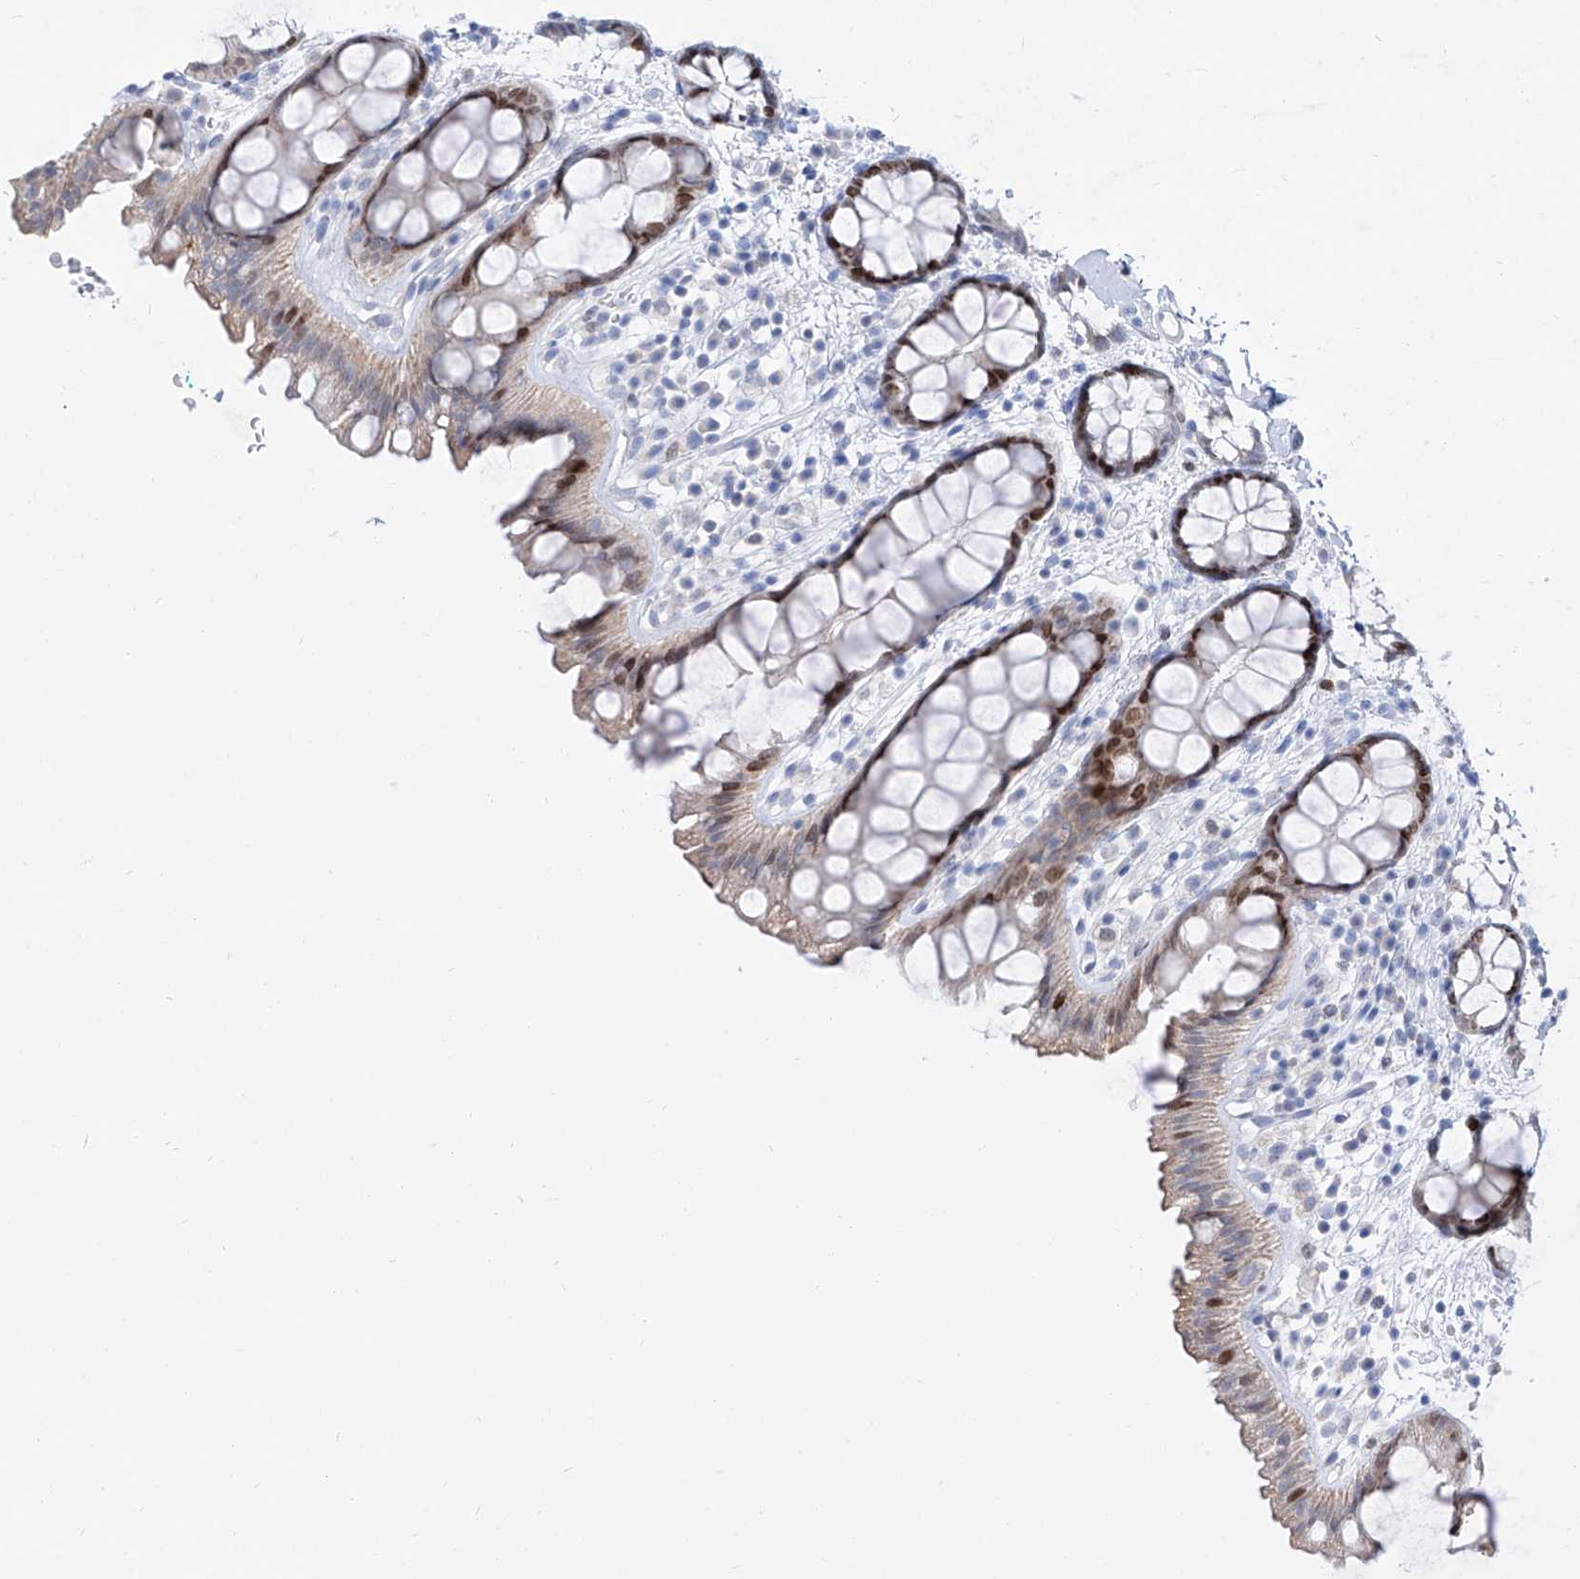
{"staining": {"intensity": "moderate", "quantity": ">75%", "location": "nuclear"}, "tissue": "rectum", "cell_type": "Glandular cells", "image_type": "normal", "snomed": [{"axis": "morphology", "description": "Normal tissue, NOS"}, {"axis": "topography", "description": "Rectum"}], "caption": "Glandular cells show moderate nuclear positivity in about >75% of cells in normal rectum.", "gene": "FRS3", "patient": {"sex": "female", "age": 65}}